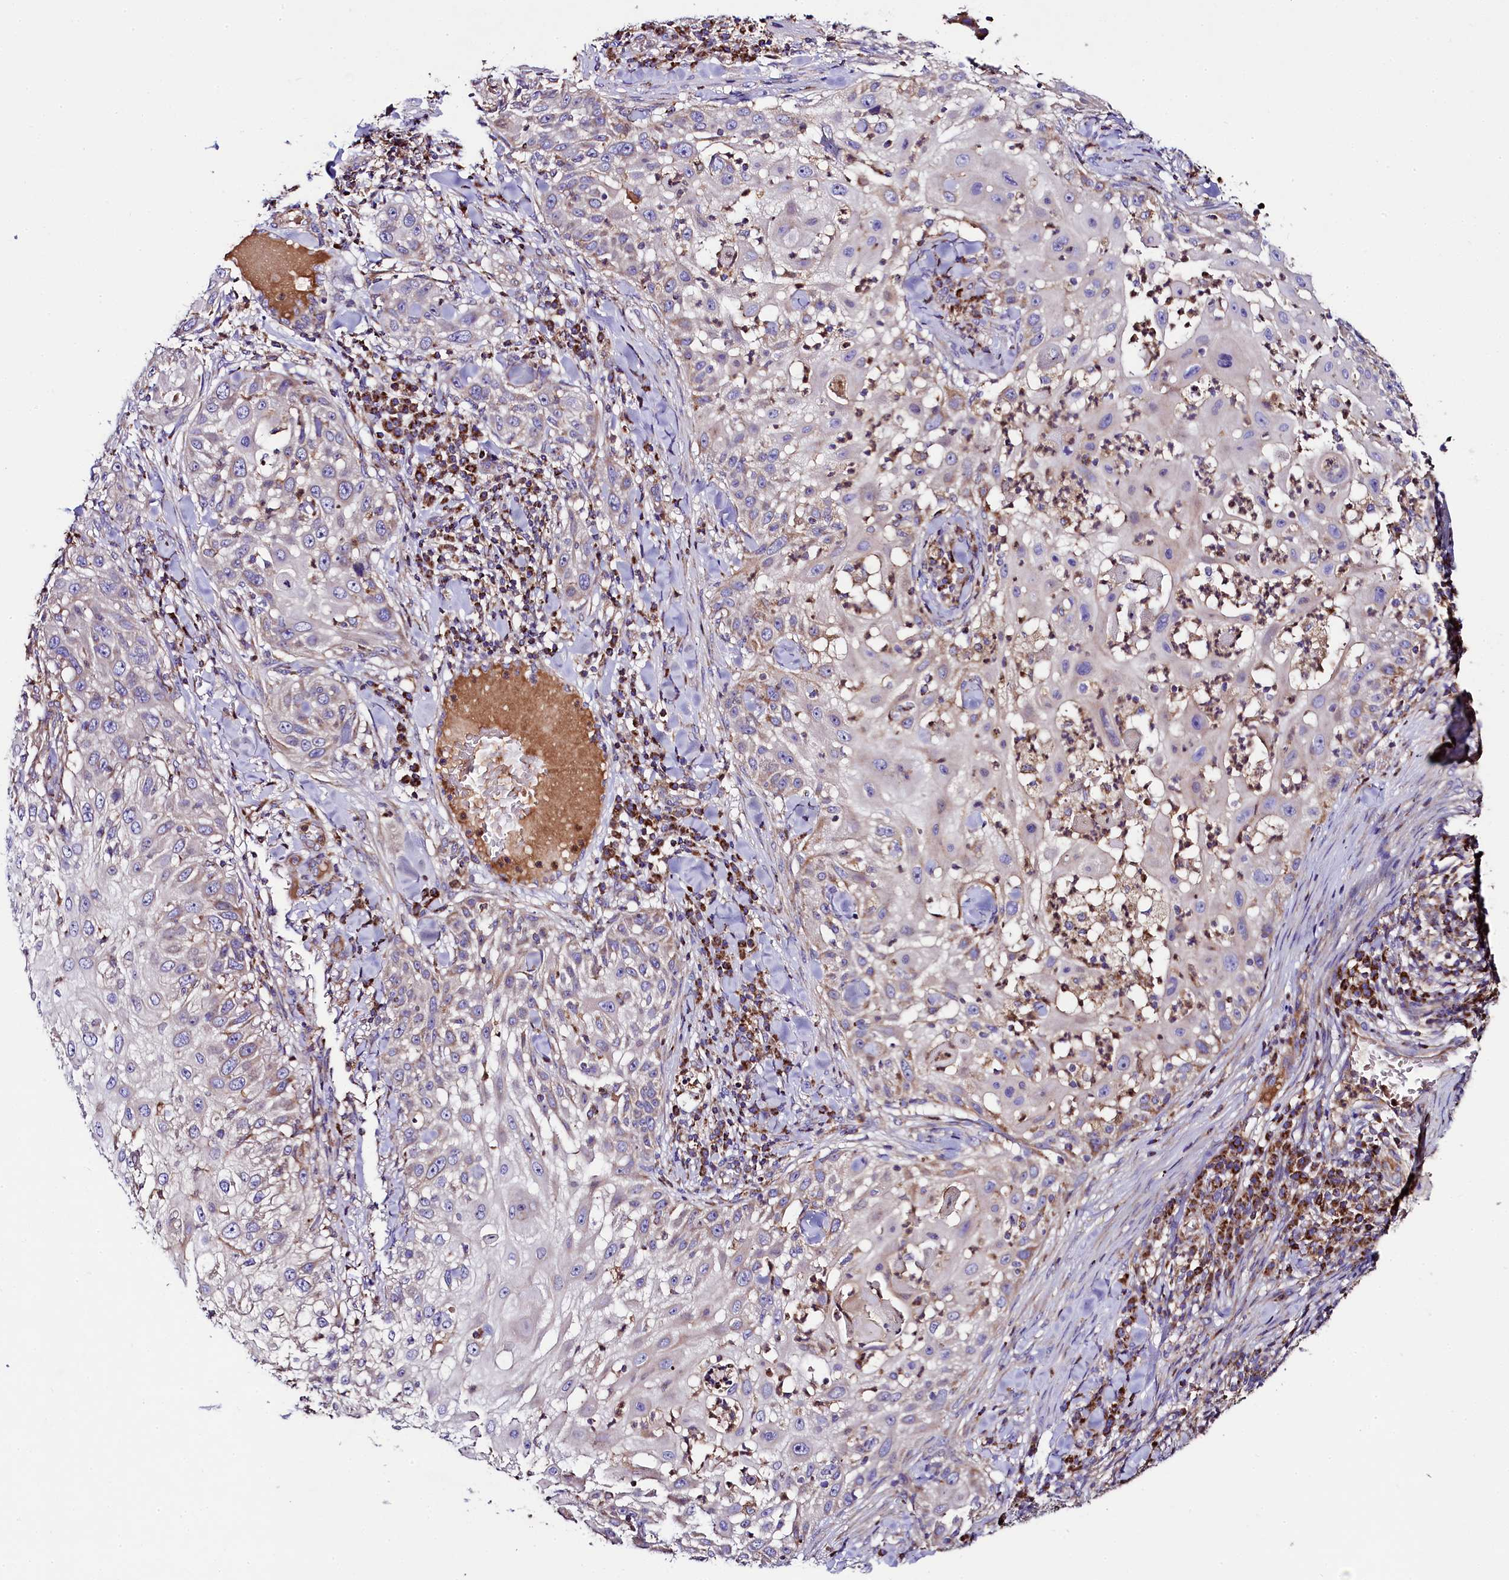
{"staining": {"intensity": "weak", "quantity": "<25%", "location": "cytoplasmic/membranous"}, "tissue": "skin cancer", "cell_type": "Tumor cells", "image_type": "cancer", "snomed": [{"axis": "morphology", "description": "Squamous cell carcinoma, NOS"}, {"axis": "topography", "description": "Skin"}], "caption": "Immunohistochemistry histopathology image of neoplastic tissue: squamous cell carcinoma (skin) stained with DAB demonstrates no significant protein positivity in tumor cells.", "gene": "CLYBL", "patient": {"sex": "female", "age": 44}}